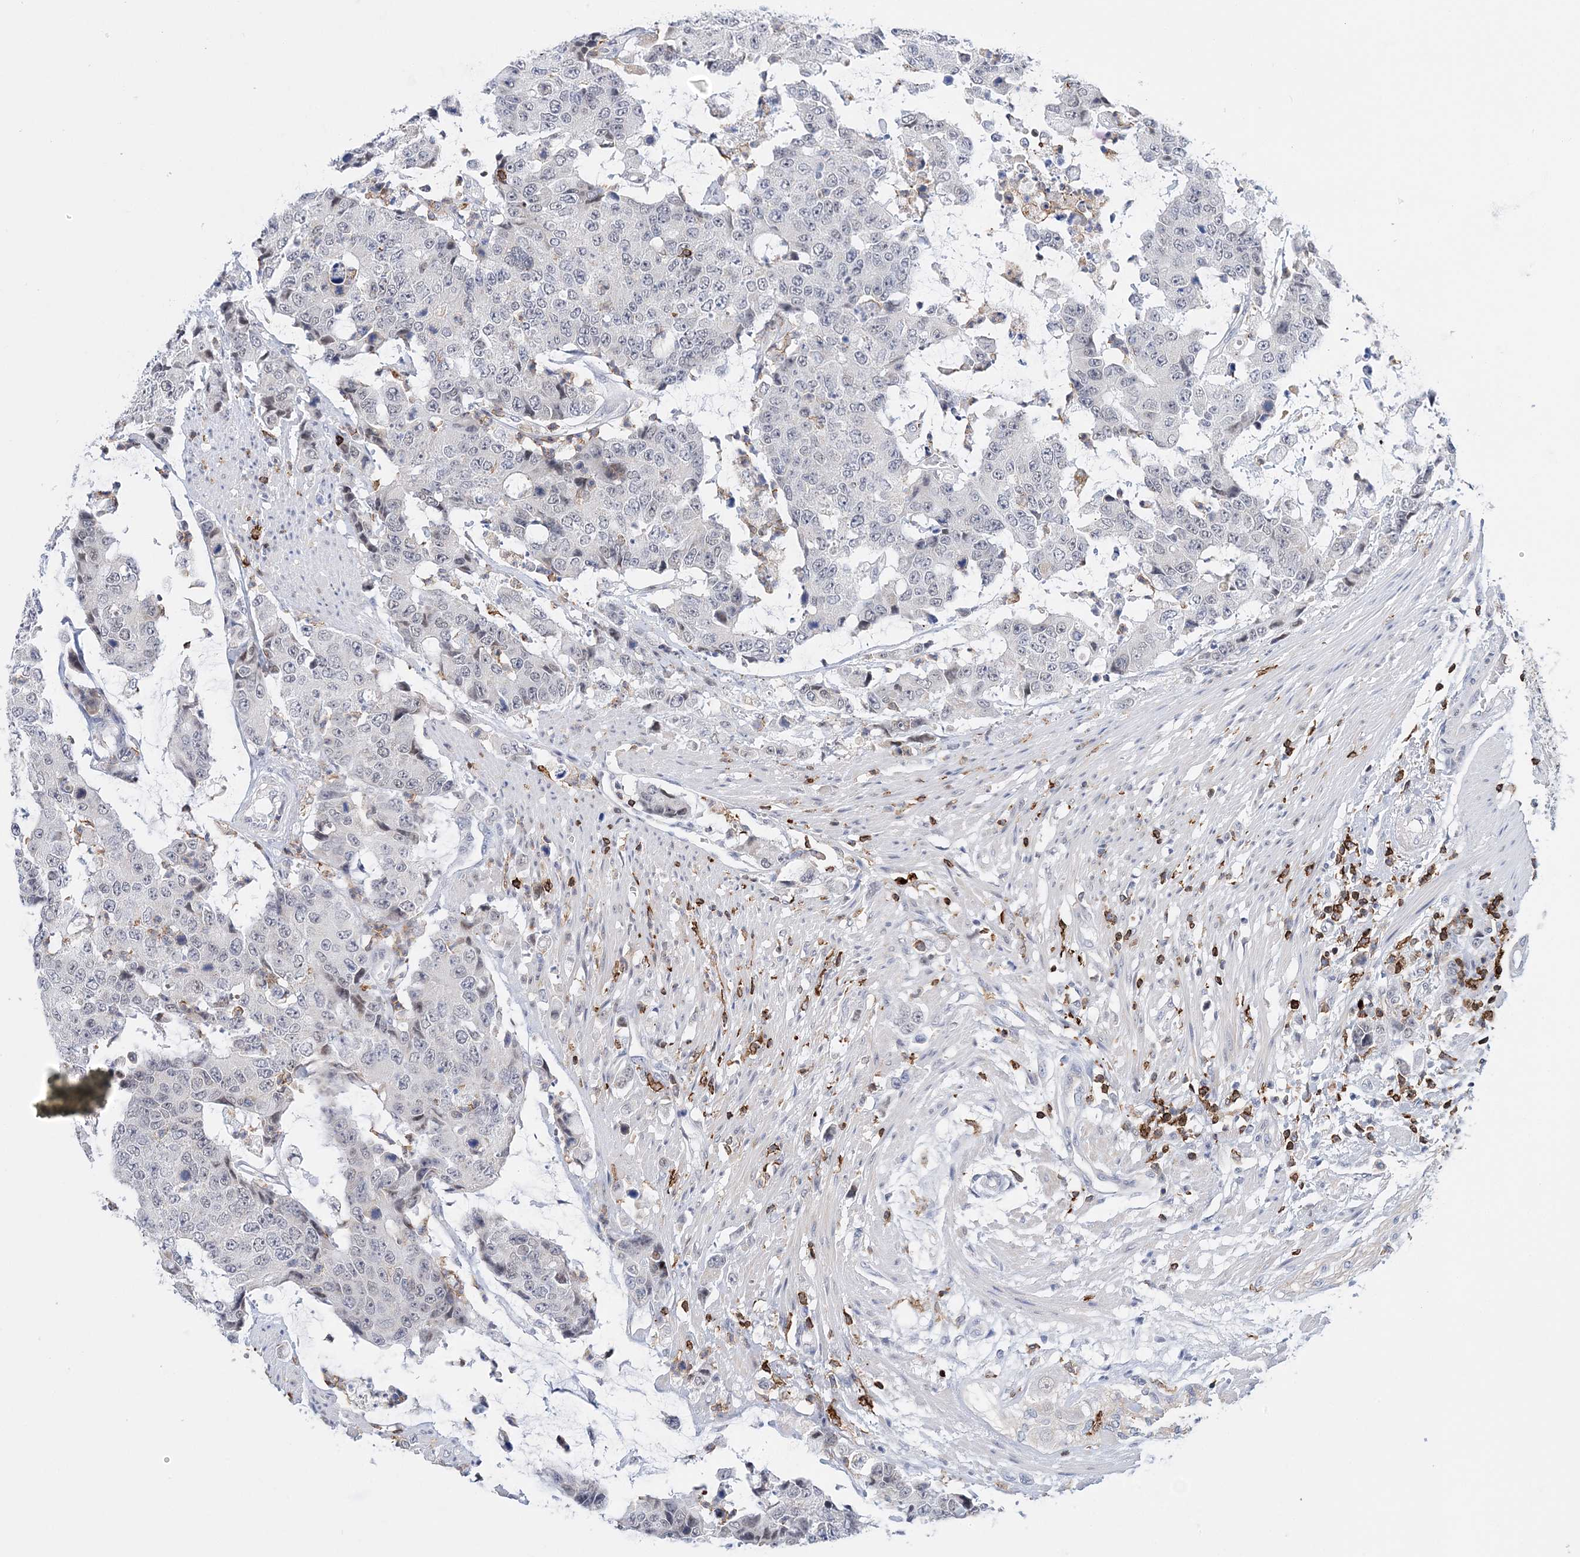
{"staining": {"intensity": "negative", "quantity": "none", "location": "none"}, "tissue": "colorectal cancer", "cell_type": "Tumor cells", "image_type": "cancer", "snomed": [{"axis": "morphology", "description": "Adenocarcinoma, NOS"}, {"axis": "topography", "description": "Colon"}], "caption": "This is an immunohistochemistry (IHC) micrograph of human colorectal cancer. There is no staining in tumor cells.", "gene": "PRMT9", "patient": {"sex": "female", "age": 86}}